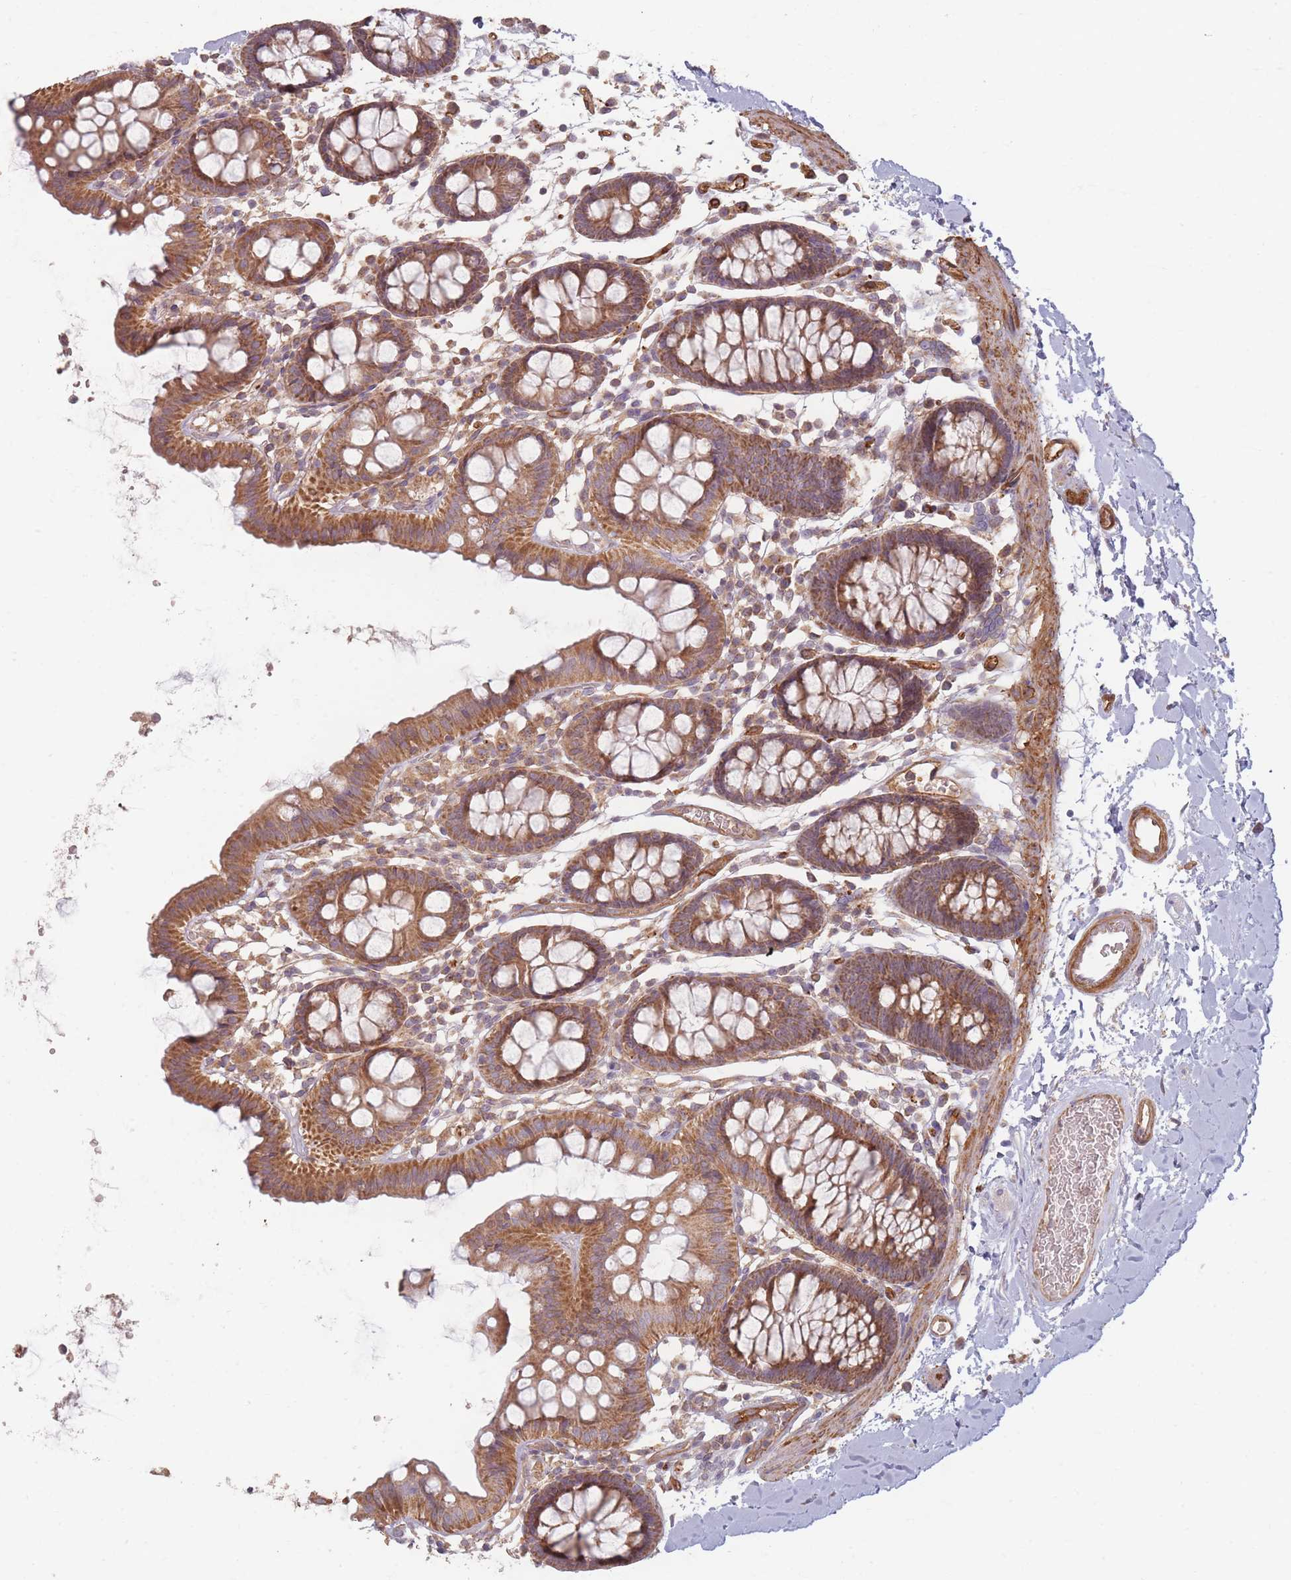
{"staining": {"intensity": "moderate", "quantity": ">75%", "location": "cytoplasmic/membranous"}, "tissue": "colon", "cell_type": "Endothelial cells", "image_type": "normal", "snomed": [{"axis": "morphology", "description": "Normal tissue, NOS"}, {"axis": "topography", "description": "Colon"}], "caption": "Immunohistochemistry image of benign colon stained for a protein (brown), which exhibits medium levels of moderate cytoplasmic/membranous positivity in about >75% of endothelial cells.", "gene": "MRPS6", "patient": {"sex": "male", "age": 75}}